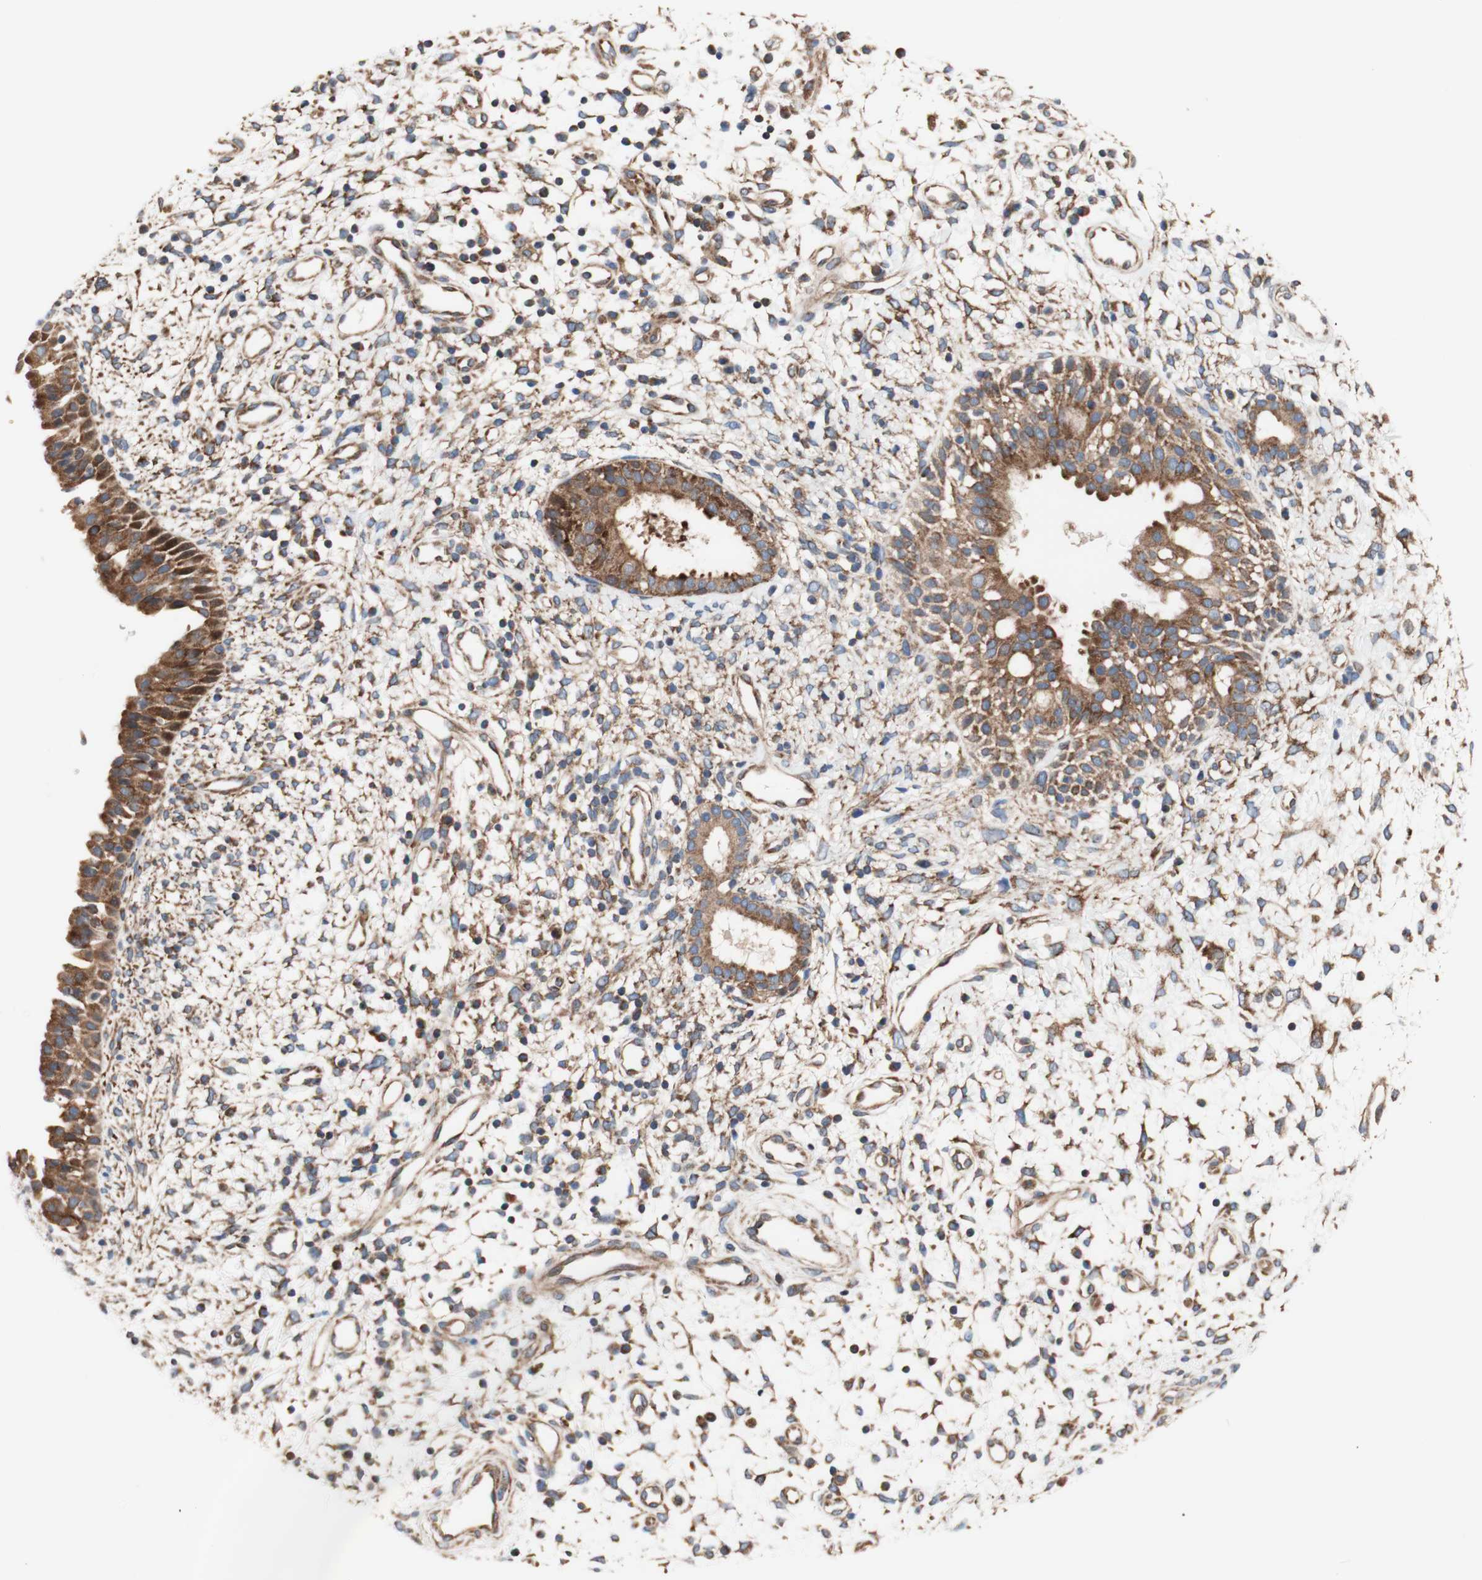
{"staining": {"intensity": "strong", "quantity": ">75%", "location": "cytoplasmic/membranous"}, "tissue": "nasopharynx", "cell_type": "Respiratory epithelial cells", "image_type": "normal", "snomed": [{"axis": "morphology", "description": "Normal tissue, NOS"}, {"axis": "topography", "description": "Nasopharynx"}], "caption": "Protein staining exhibits strong cytoplasmic/membranous positivity in approximately >75% of respiratory epithelial cells in unremarkable nasopharynx.", "gene": "FMR1", "patient": {"sex": "male", "age": 22}}